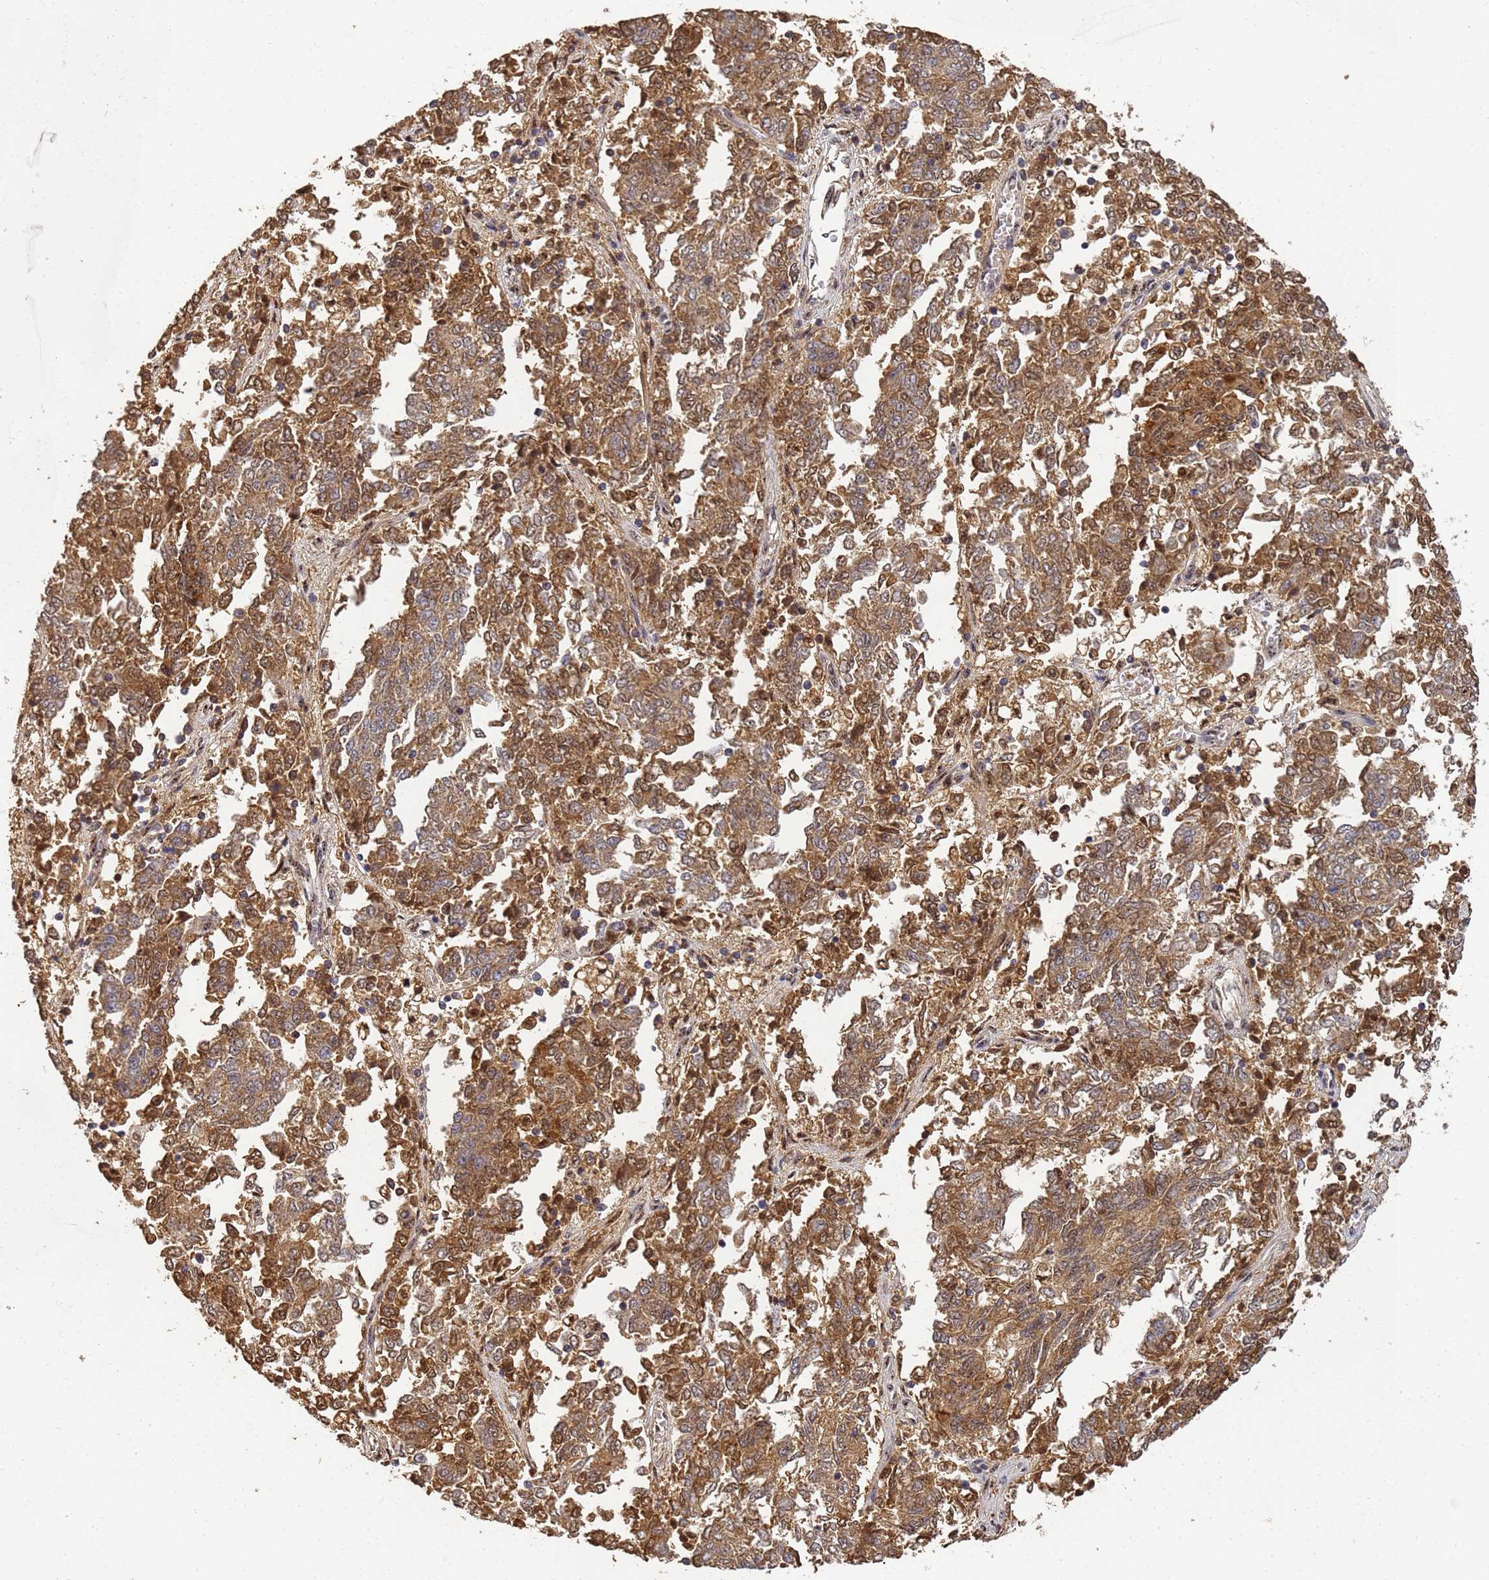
{"staining": {"intensity": "moderate", "quantity": "25%-75%", "location": "cytoplasmic/membranous,nuclear"}, "tissue": "endometrial cancer", "cell_type": "Tumor cells", "image_type": "cancer", "snomed": [{"axis": "morphology", "description": "Adenocarcinoma, NOS"}, {"axis": "topography", "description": "Endometrium"}], "caption": "This histopathology image displays endometrial cancer stained with immunohistochemistry to label a protein in brown. The cytoplasmic/membranous and nuclear of tumor cells show moderate positivity for the protein. Nuclei are counter-stained blue.", "gene": "SECISBP2", "patient": {"sex": "female", "age": 80}}